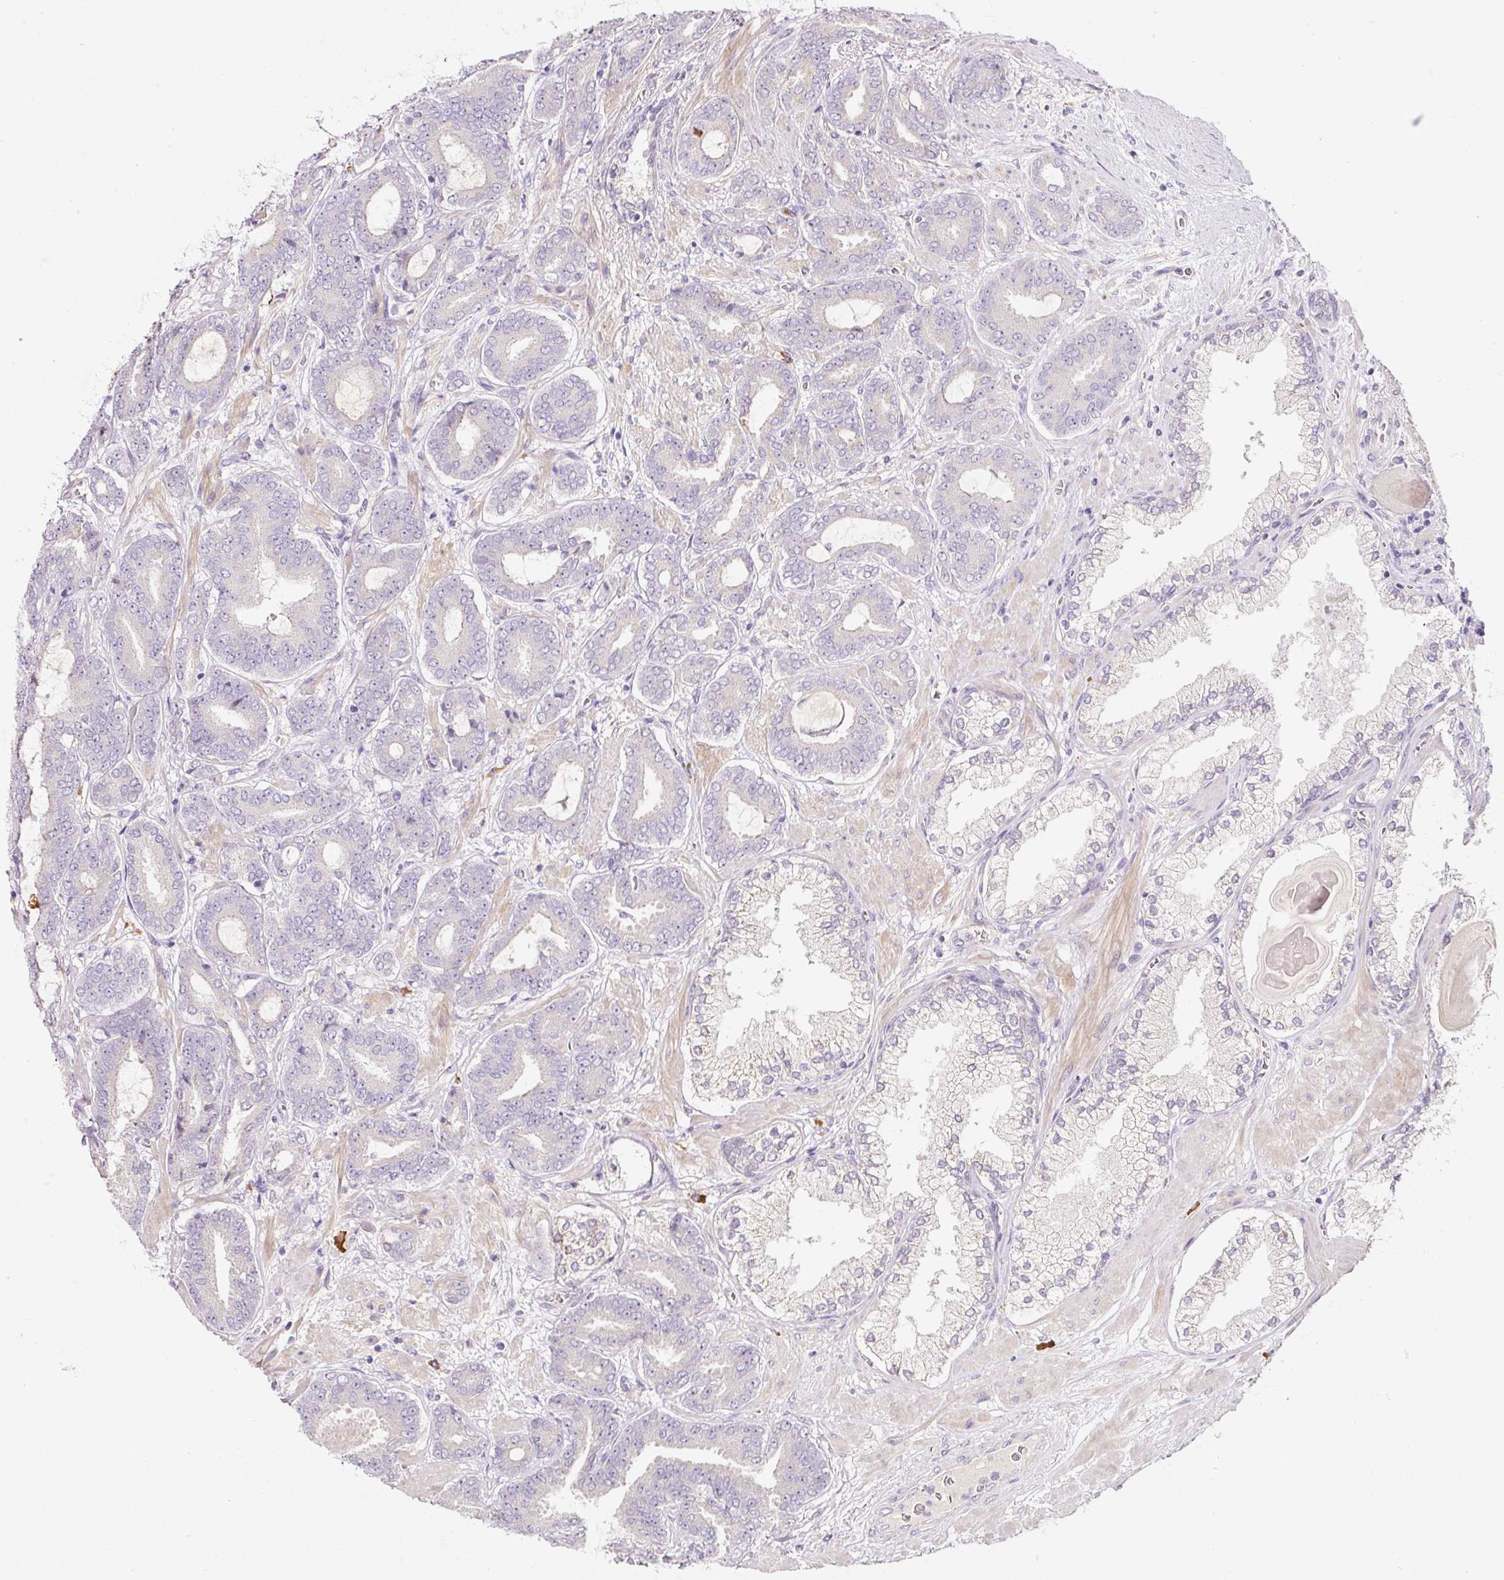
{"staining": {"intensity": "negative", "quantity": "none", "location": "none"}, "tissue": "prostate cancer", "cell_type": "Tumor cells", "image_type": "cancer", "snomed": [{"axis": "morphology", "description": "Adenocarcinoma, Low grade"}, {"axis": "topography", "description": "Prostate and seminal vesicle, NOS"}], "caption": "Prostate adenocarcinoma (low-grade) stained for a protein using immunohistochemistry reveals no positivity tumor cells.", "gene": "NBPF11", "patient": {"sex": "male", "age": 61}}